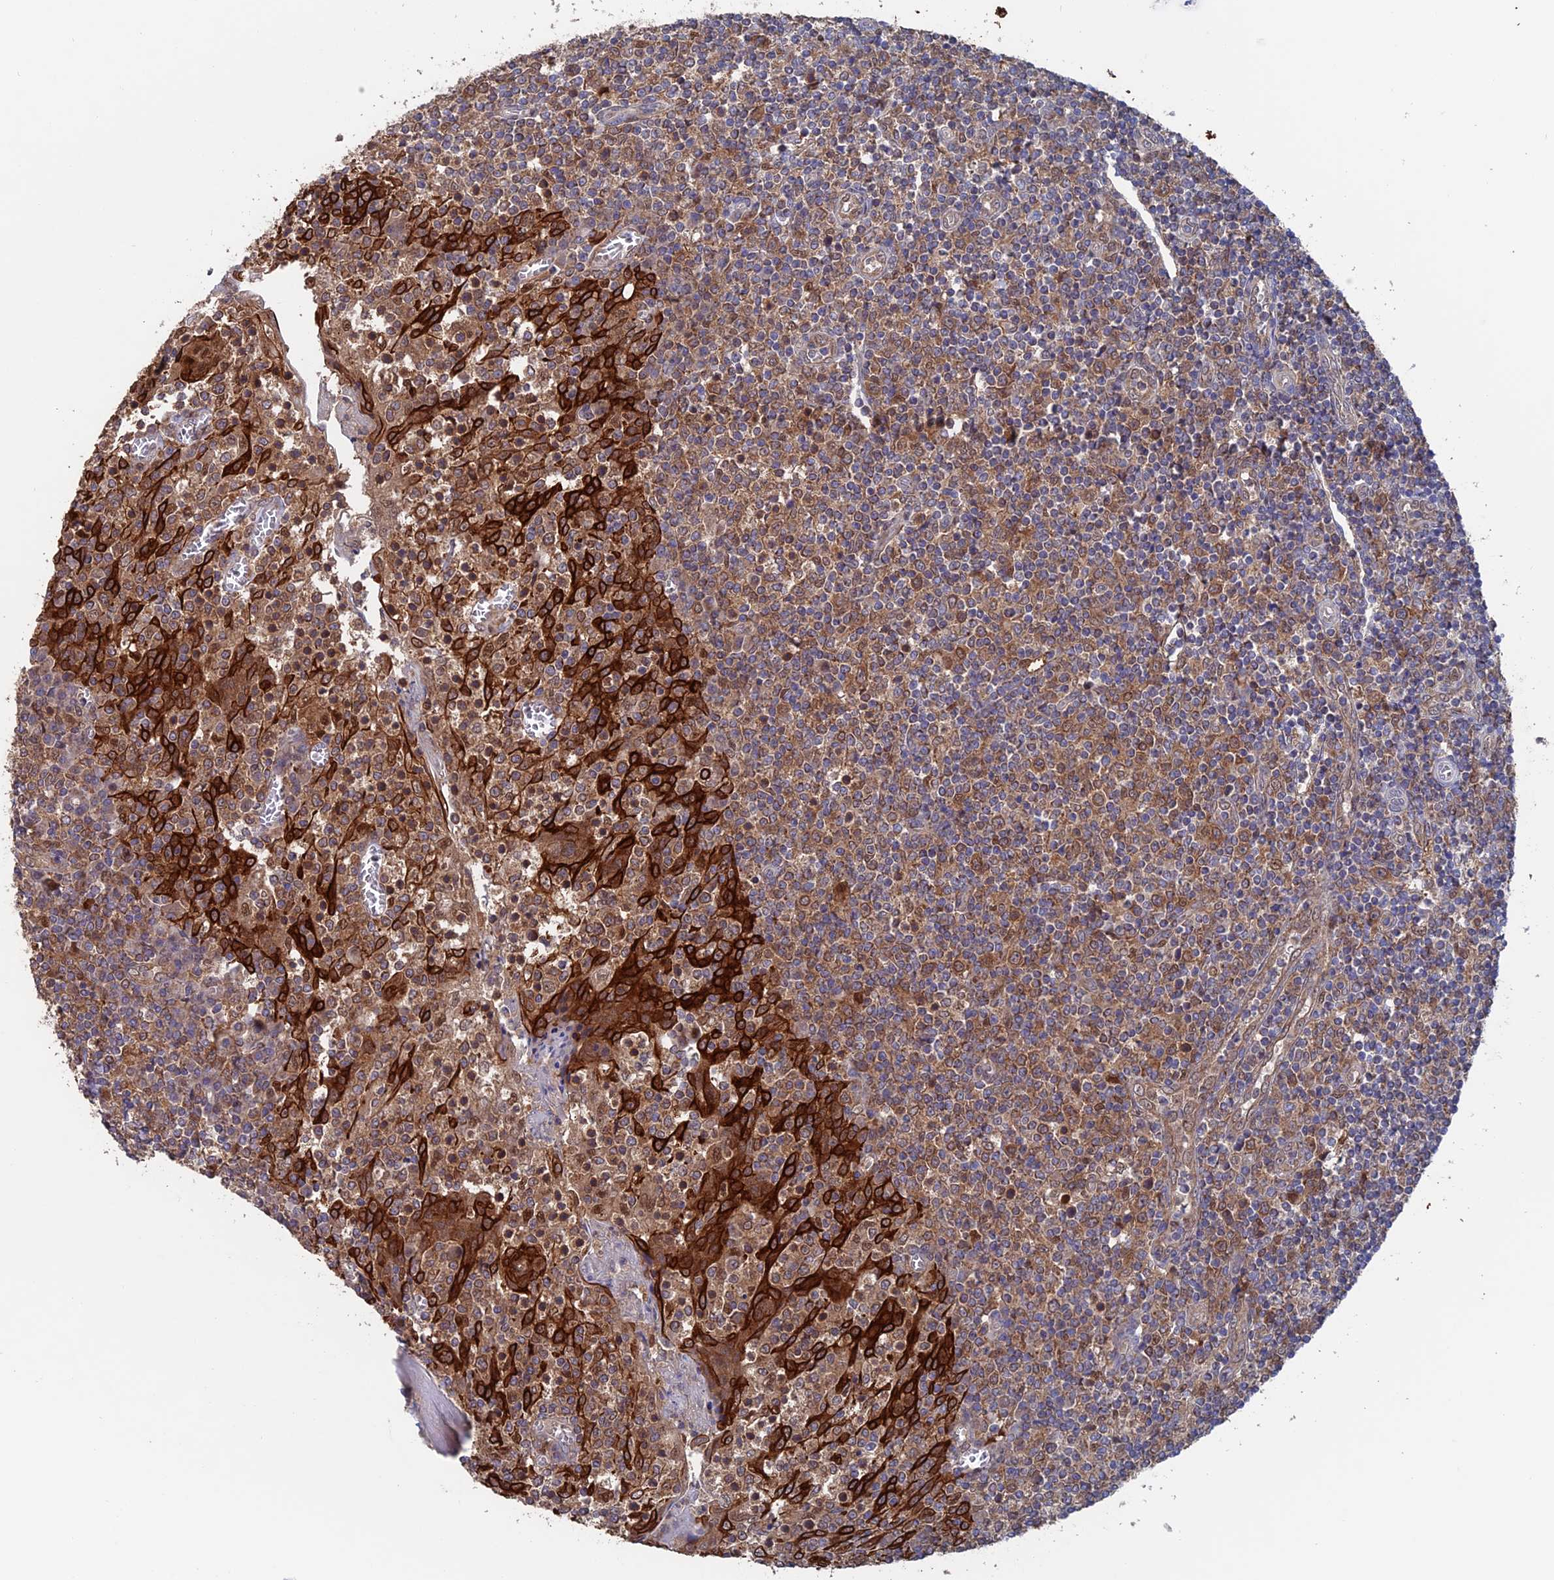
{"staining": {"intensity": "strong", "quantity": ">75%", "location": "cytoplasmic/membranous"}, "tissue": "tonsil", "cell_type": "Germinal center cells", "image_type": "normal", "snomed": [{"axis": "morphology", "description": "Normal tissue, NOS"}, {"axis": "topography", "description": "Tonsil"}], "caption": "Immunohistochemical staining of benign tonsil exhibits high levels of strong cytoplasmic/membranous staining in about >75% of germinal center cells.", "gene": "DTYMK", "patient": {"sex": "female", "age": 19}}